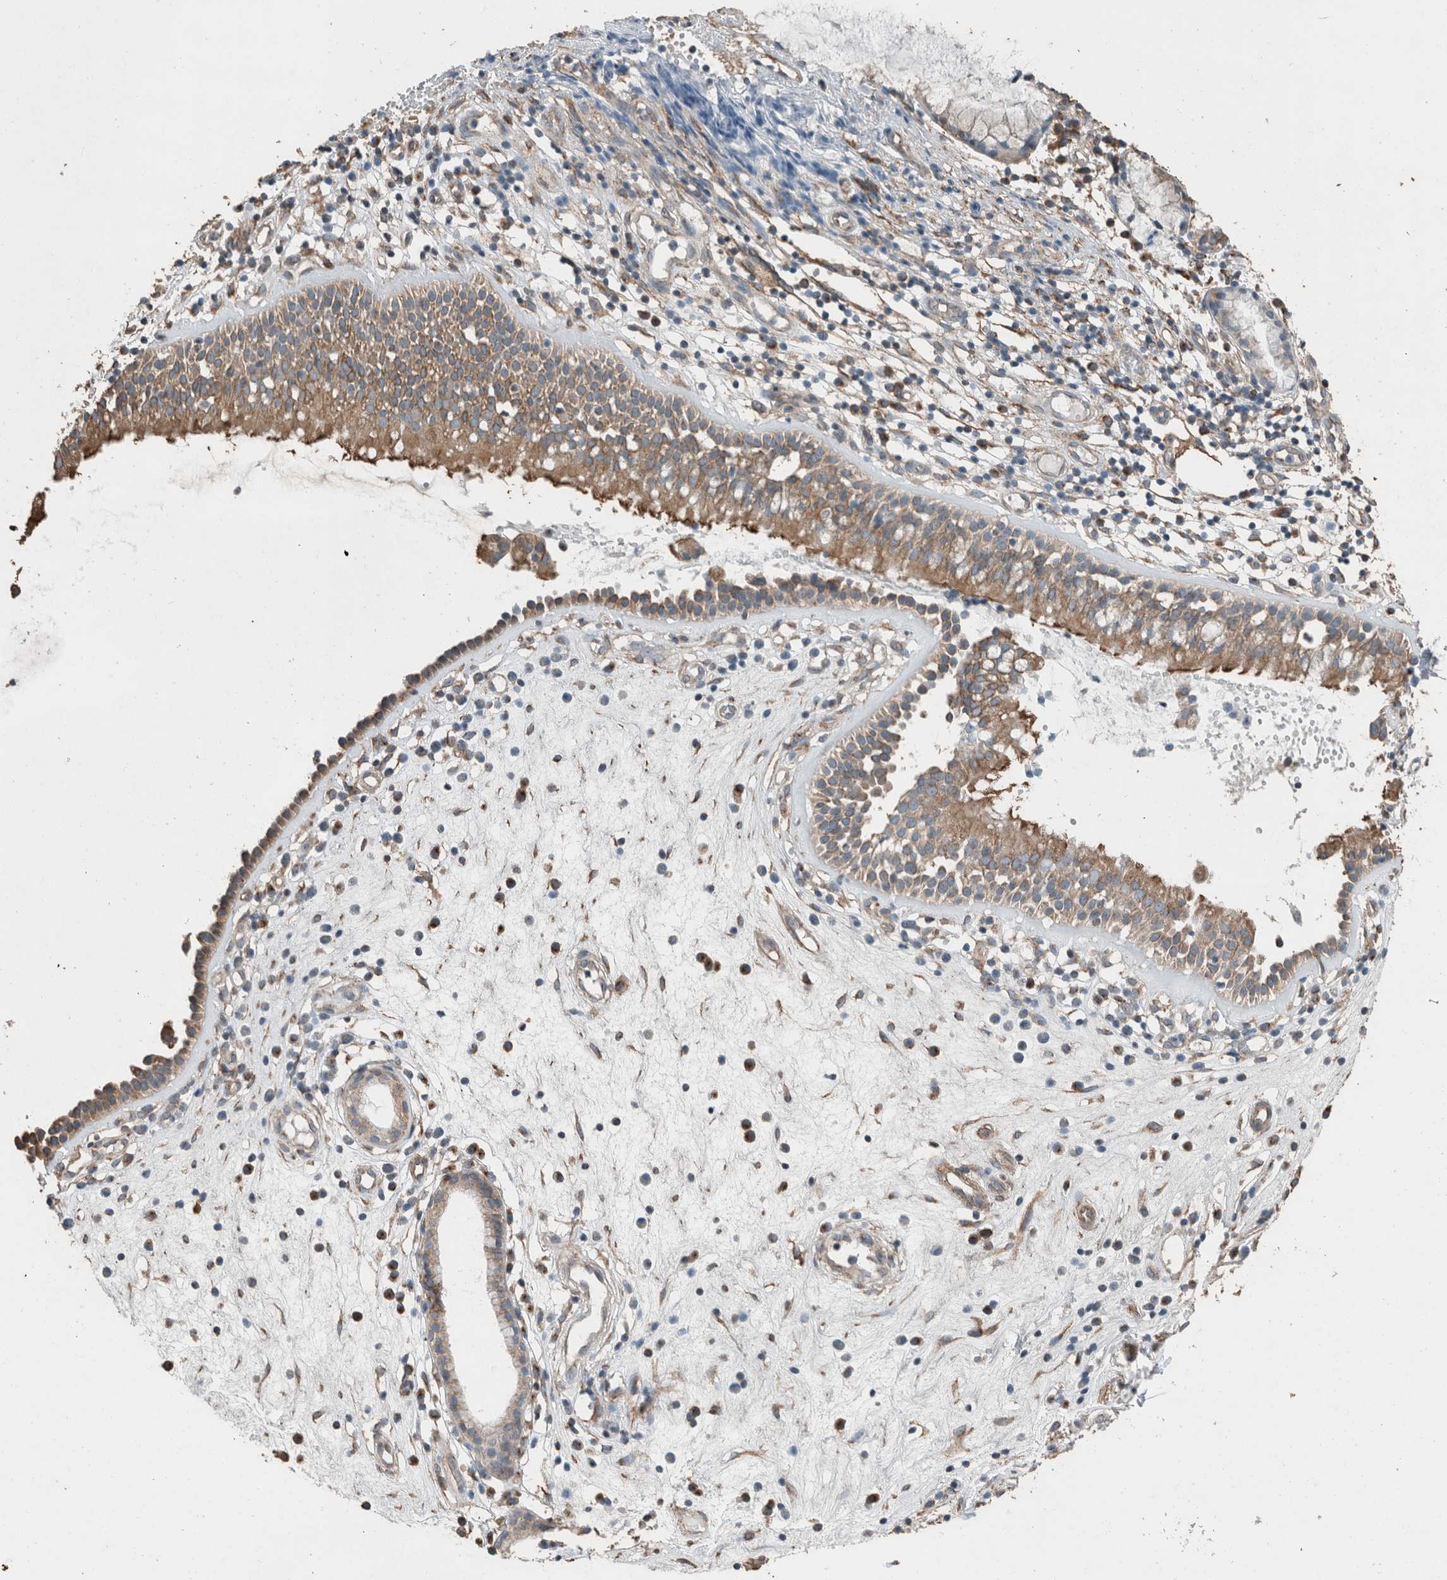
{"staining": {"intensity": "moderate", "quantity": ">75%", "location": "cytoplasmic/membranous"}, "tissue": "nasopharynx", "cell_type": "Respiratory epithelial cells", "image_type": "normal", "snomed": [{"axis": "morphology", "description": "Normal tissue, NOS"}, {"axis": "topography", "description": "Nasopharynx"}], "caption": "Immunohistochemistry (DAB) staining of normal human nasopharynx demonstrates moderate cytoplasmic/membranous protein positivity in about >75% of respiratory epithelial cells. (Stains: DAB in brown, nuclei in blue, Microscopy: brightfield microscopy at high magnification).", "gene": "ACVR2B", "patient": {"sex": "female", "age": 39}}